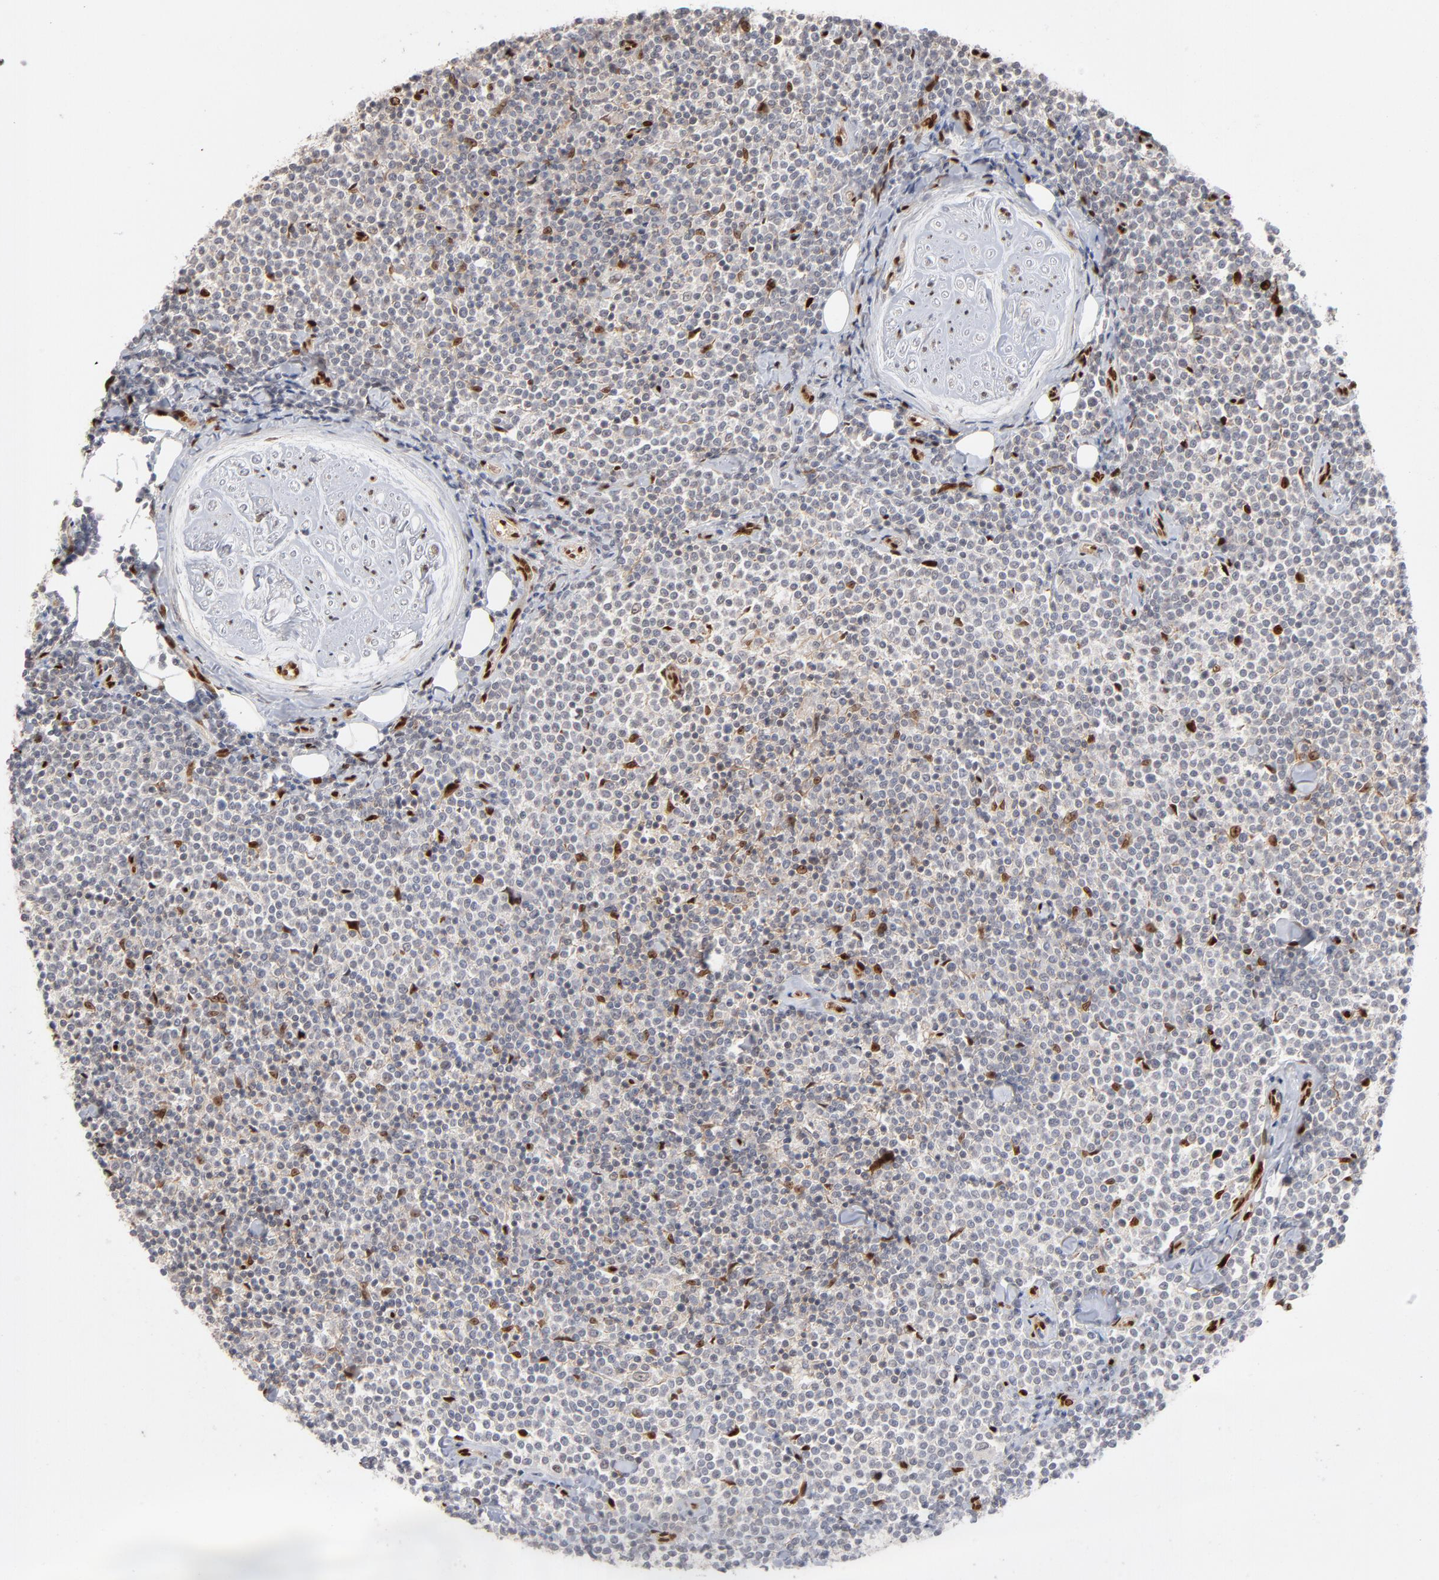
{"staining": {"intensity": "negative", "quantity": "none", "location": "none"}, "tissue": "lymphoma", "cell_type": "Tumor cells", "image_type": "cancer", "snomed": [{"axis": "morphology", "description": "Malignant lymphoma, non-Hodgkin's type, Low grade"}, {"axis": "topography", "description": "Soft tissue"}], "caption": "Immunohistochemistry photomicrograph of neoplastic tissue: human malignant lymphoma, non-Hodgkin's type (low-grade) stained with DAB shows no significant protein positivity in tumor cells. The staining was performed using DAB to visualize the protein expression in brown, while the nuclei were stained in blue with hematoxylin (Magnification: 20x).", "gene": "NFIB", "patient": {"sex": "male", "age": 92}}